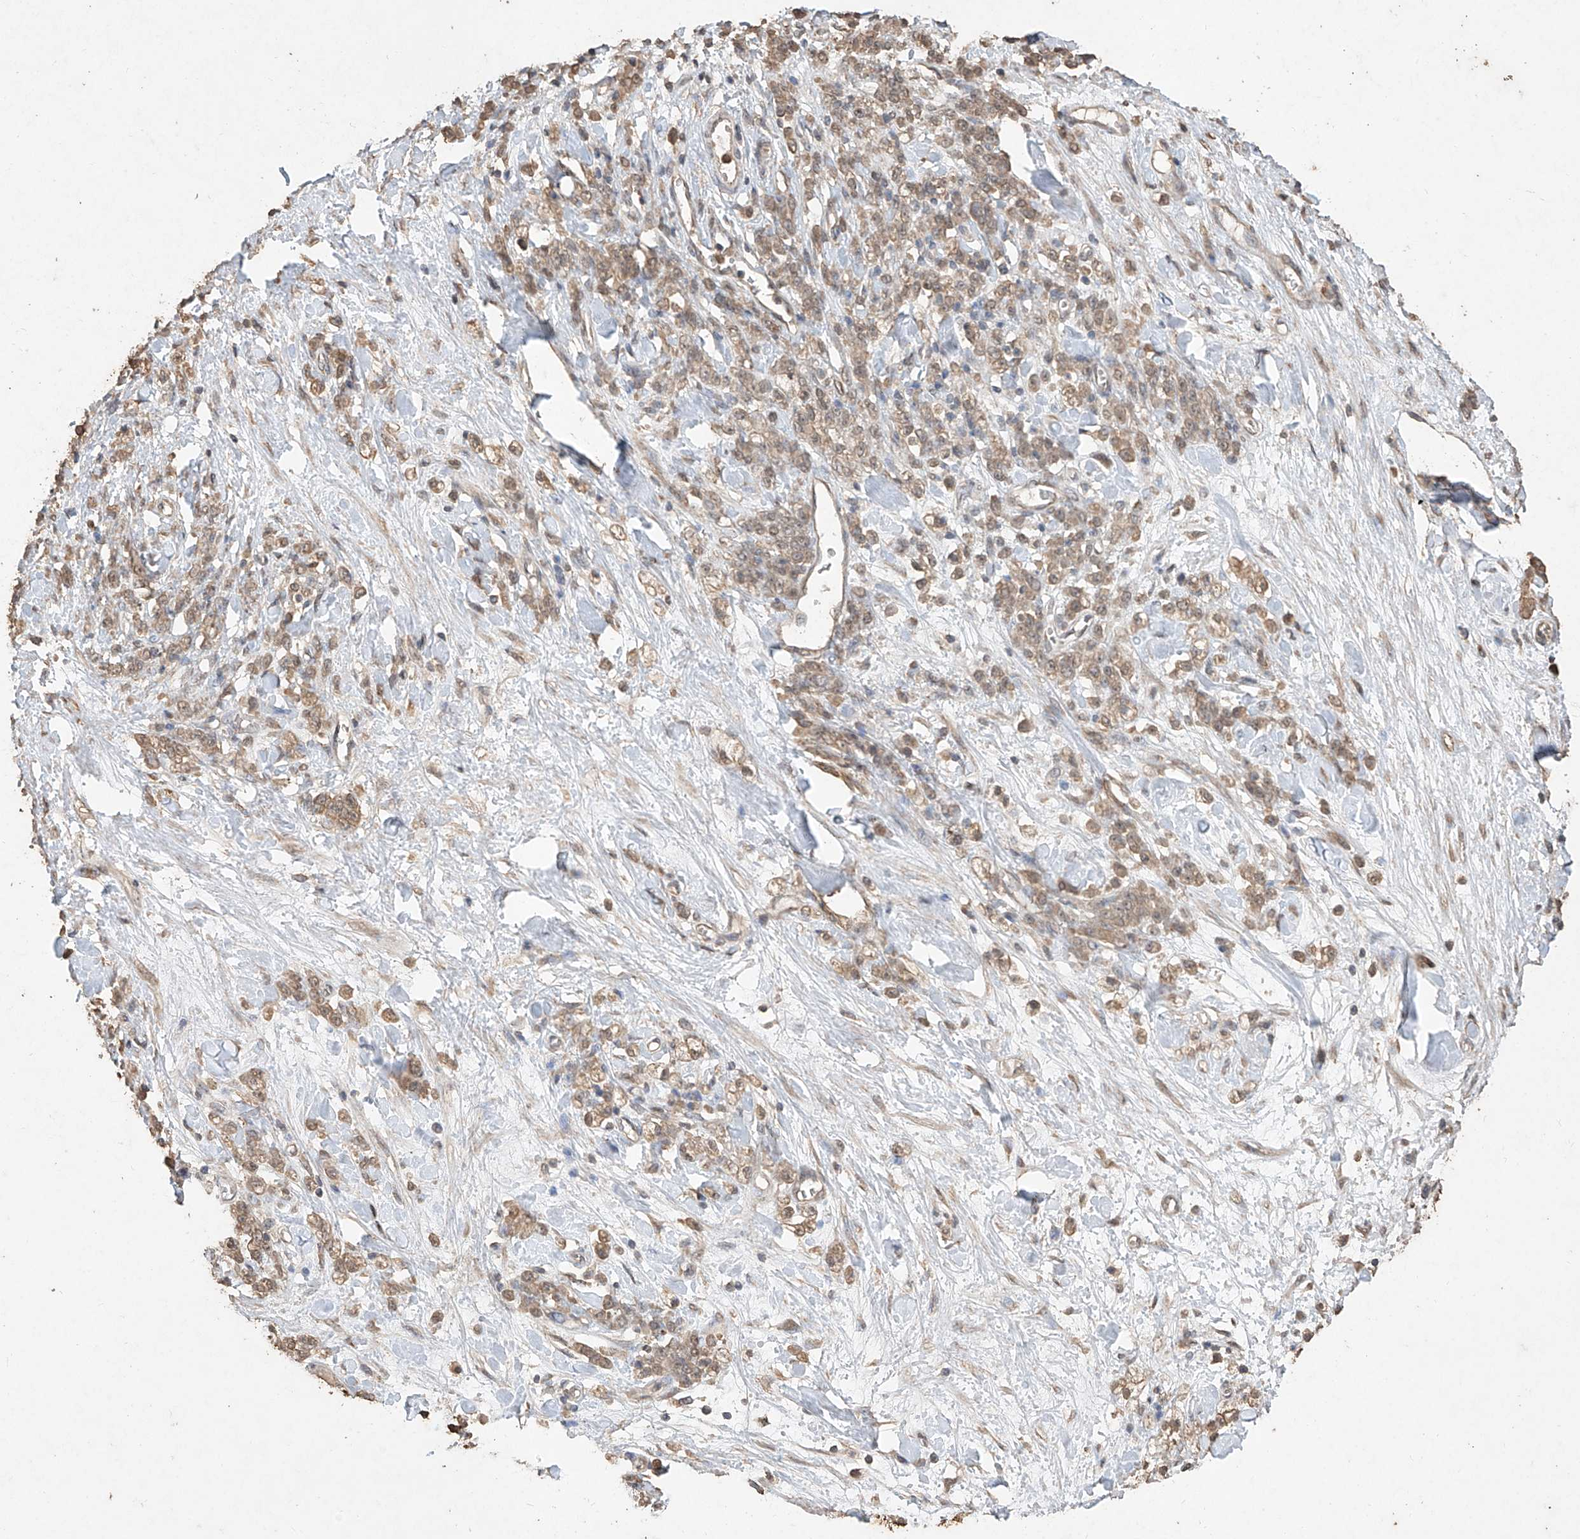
{"staining": {"intensity": "moderate", "quantity": ">75%", "location": "cytoplasmic/membranous,nuclear"}, "tissue": "stomach cancer", "cell_type": "Tumor cells", "image_type": "cancer", "snomed": [{"axis": "morphology", "description": "Normal tissue, NOS"}, {"axis": "morphology", "description": "Adenocarcinoma, NOS"}, {"axis": "topography", "description": "Stomach"}], "caption": "Stomach cancer stained for a protein (brown) exhibits moderate cytoplasmic/membranous and nuclear positive expression in about >75% of tumor cells.", "gene": "ELOVL1", "patient": {"sex": "male", "age": 82}}